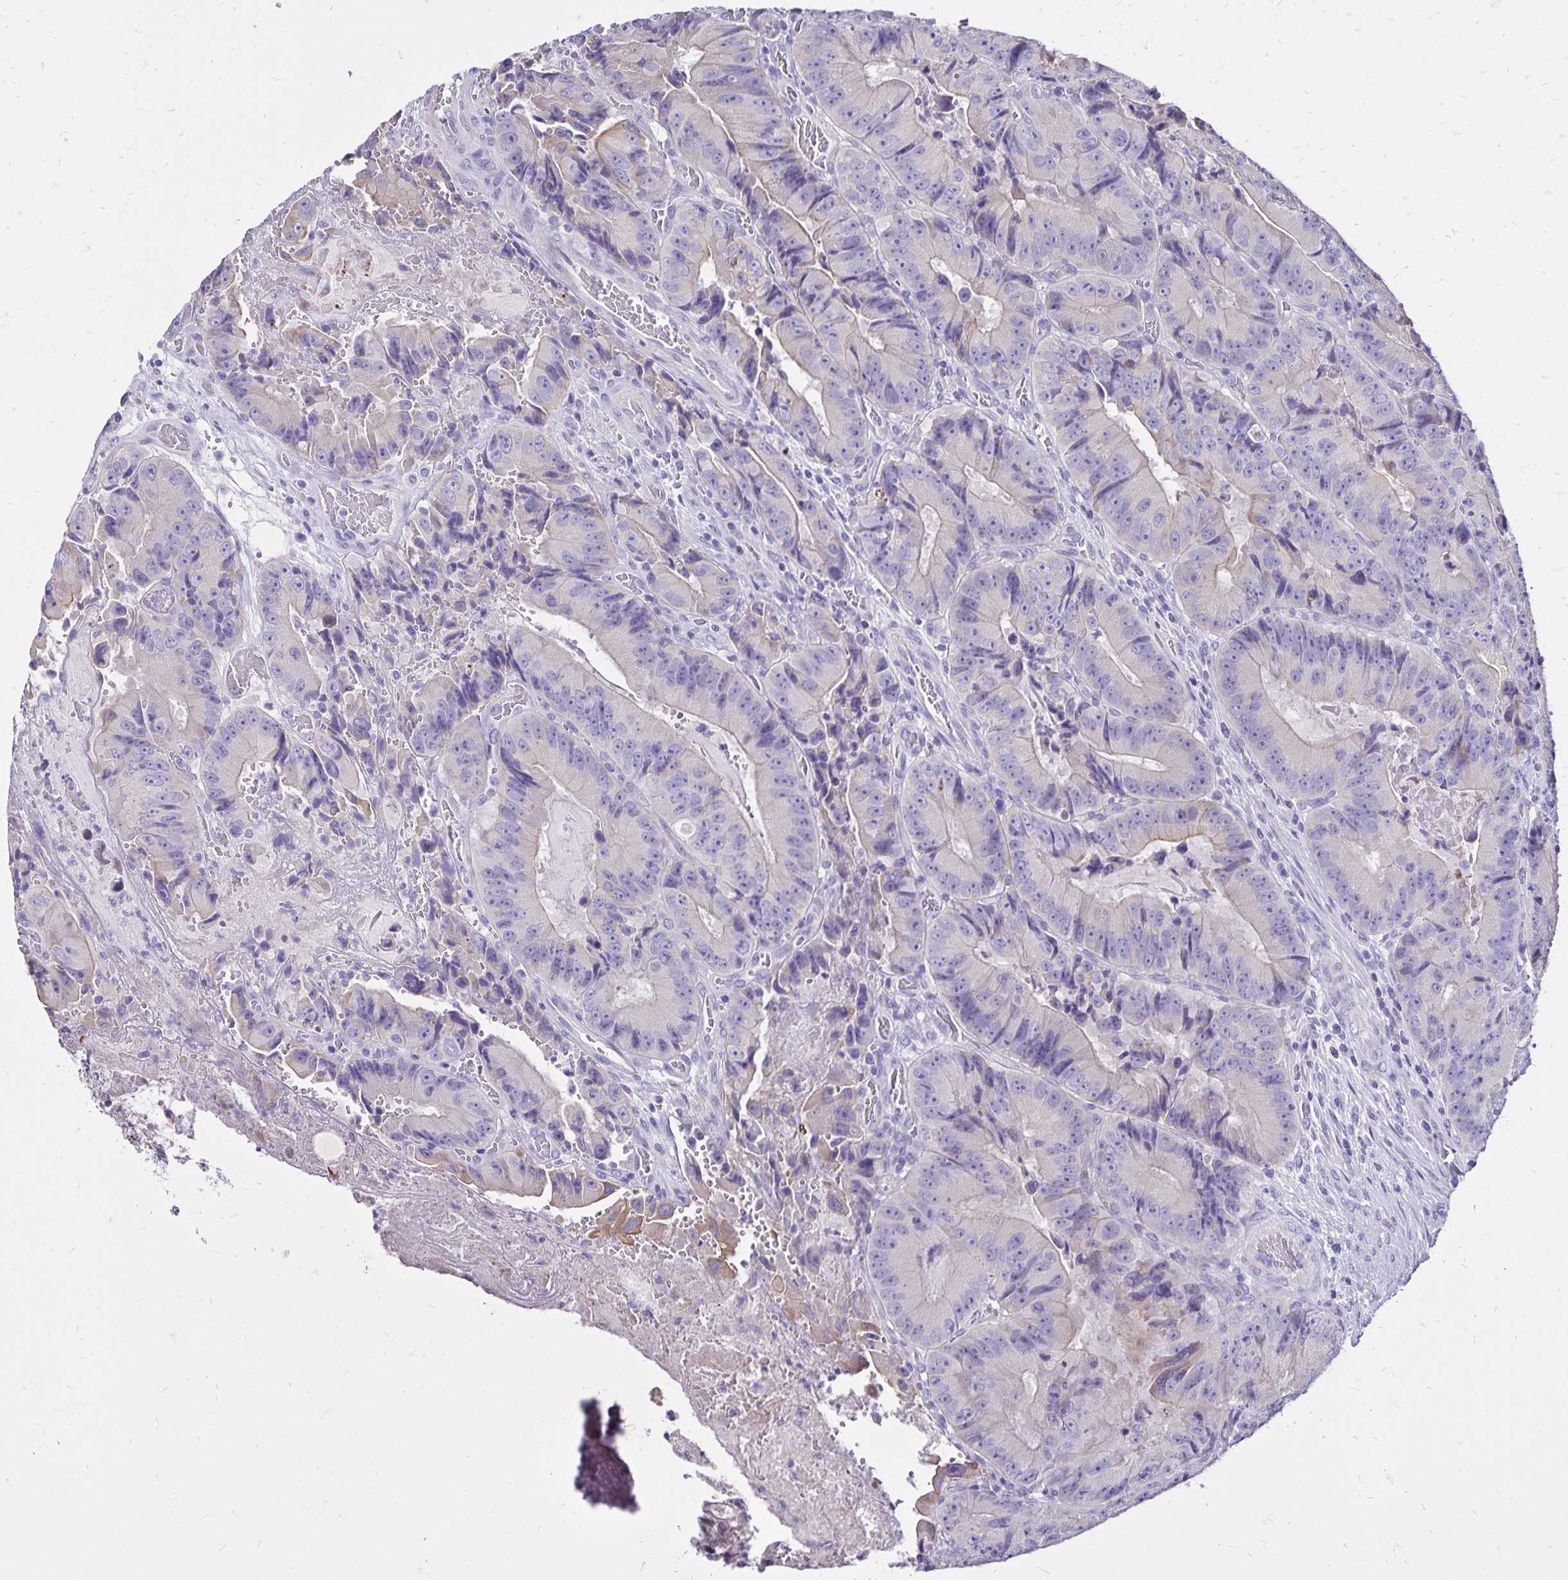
{"staining": {"intensity": "negative", "quantity": "none", "location": "none"}, "tissue": "colorectal cancer", "cell_type": "Tumor cells", "image_type": "cancer", "snomed": [{"axis": "morphology", "description": "Adenocarcinoma, NOS"}, {"axis": "topography", "description": "Colon"}], "caption": "A high-resolution photomicrograph shows immunohistochemistry staining of colorectal cancer (adenocarcinoma), which exhibits no significant expression in tumor cells.", "gene": "EVPL", "patient": {"sex": "female", "age": 86}}